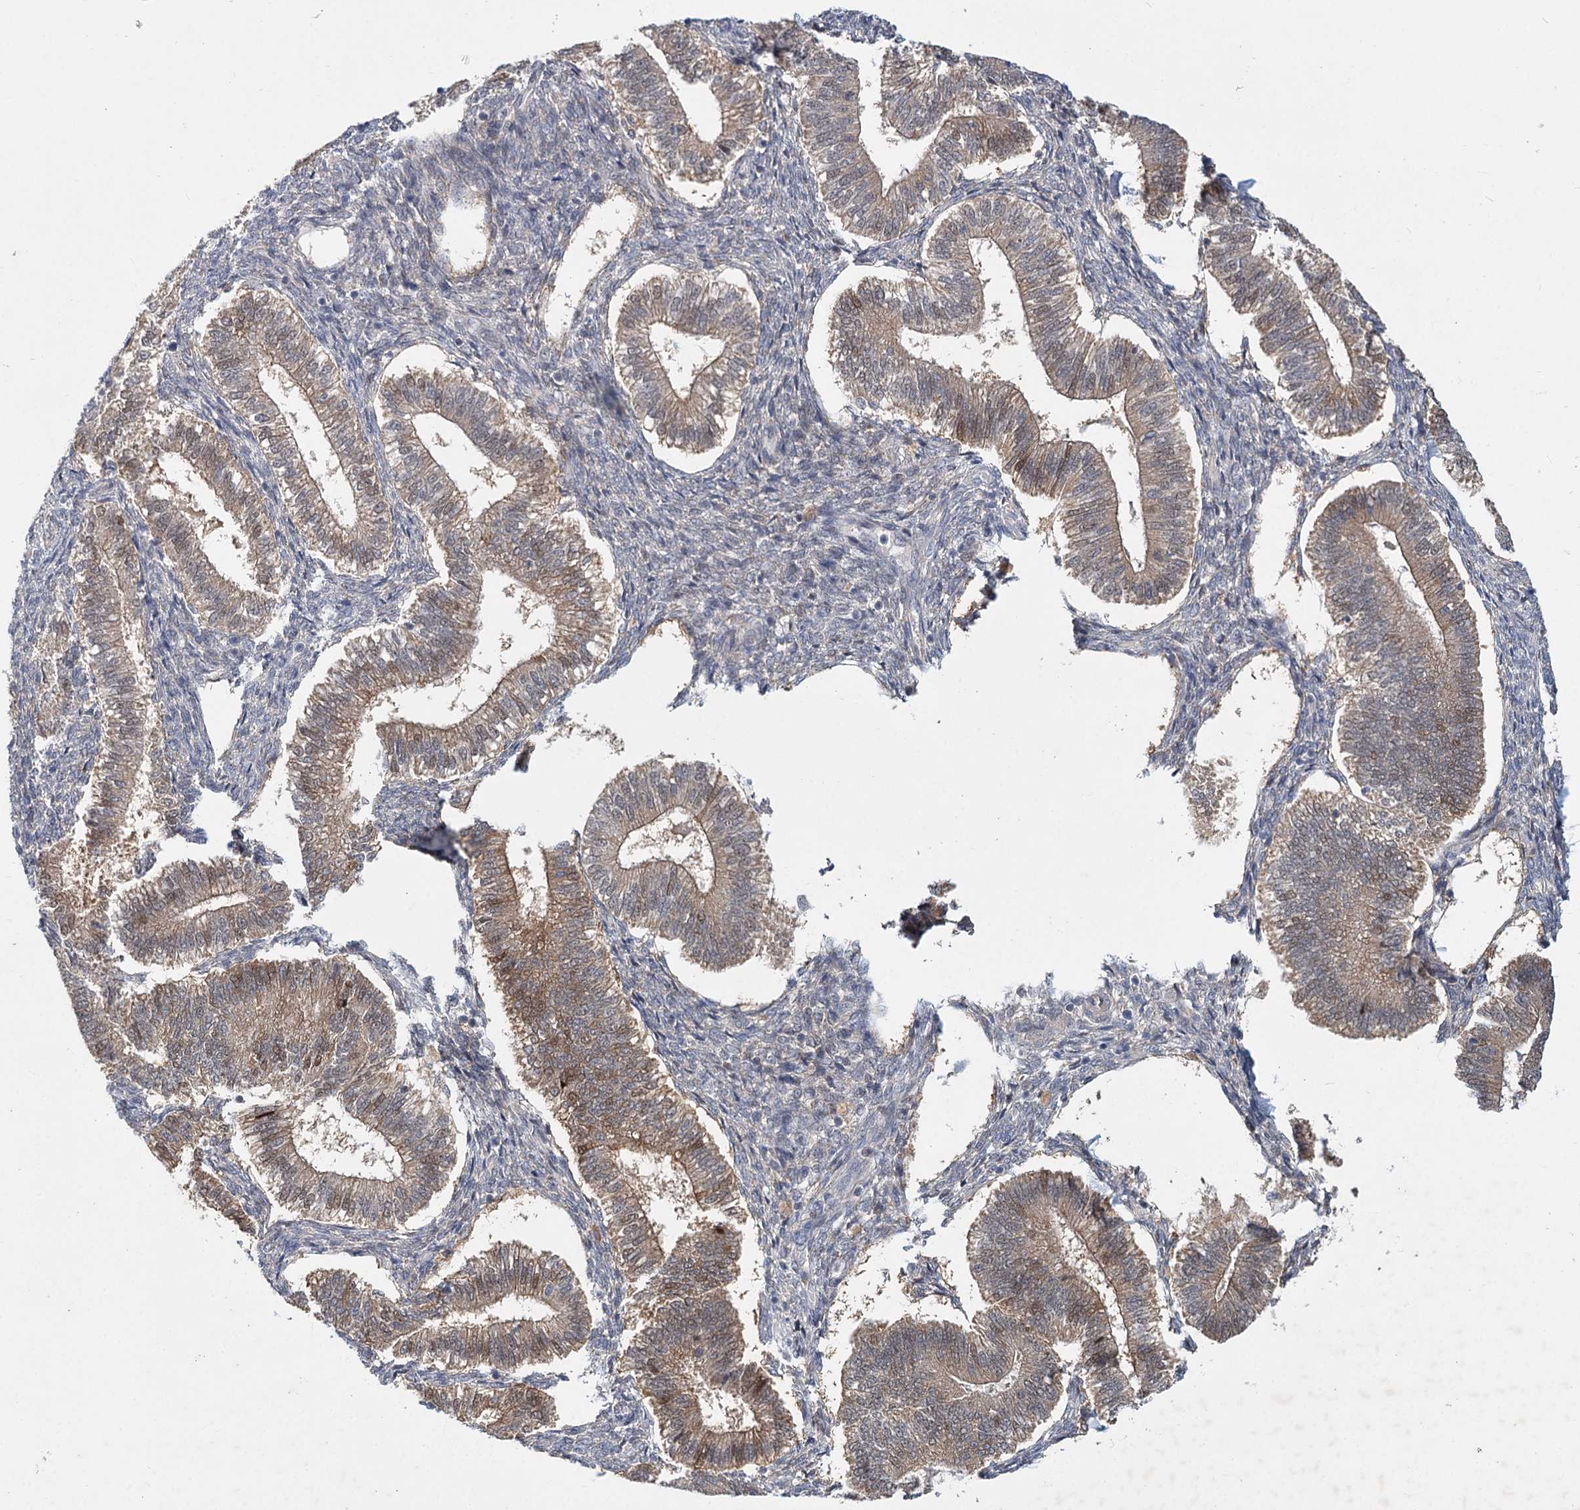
{"staining": {"intensity": "weak", "quantity": "<25%", "location": "cytoplasmic/membranous"}, "tissue": "endometrium", "cell_type": "Cells in endometrial stroma", "image_type": "normal", "snomed": [{"axis": "morphology", "description": "Normal tissue, NOS"}, {"axis": "topography", "description": "Endometrium"}], "caption": "Histopathology image shows no protein expression in cells in endometrial stroma of benign endometrium.", "gene": "AP3B1", "patient": {"sex": "female", "age": 25}}